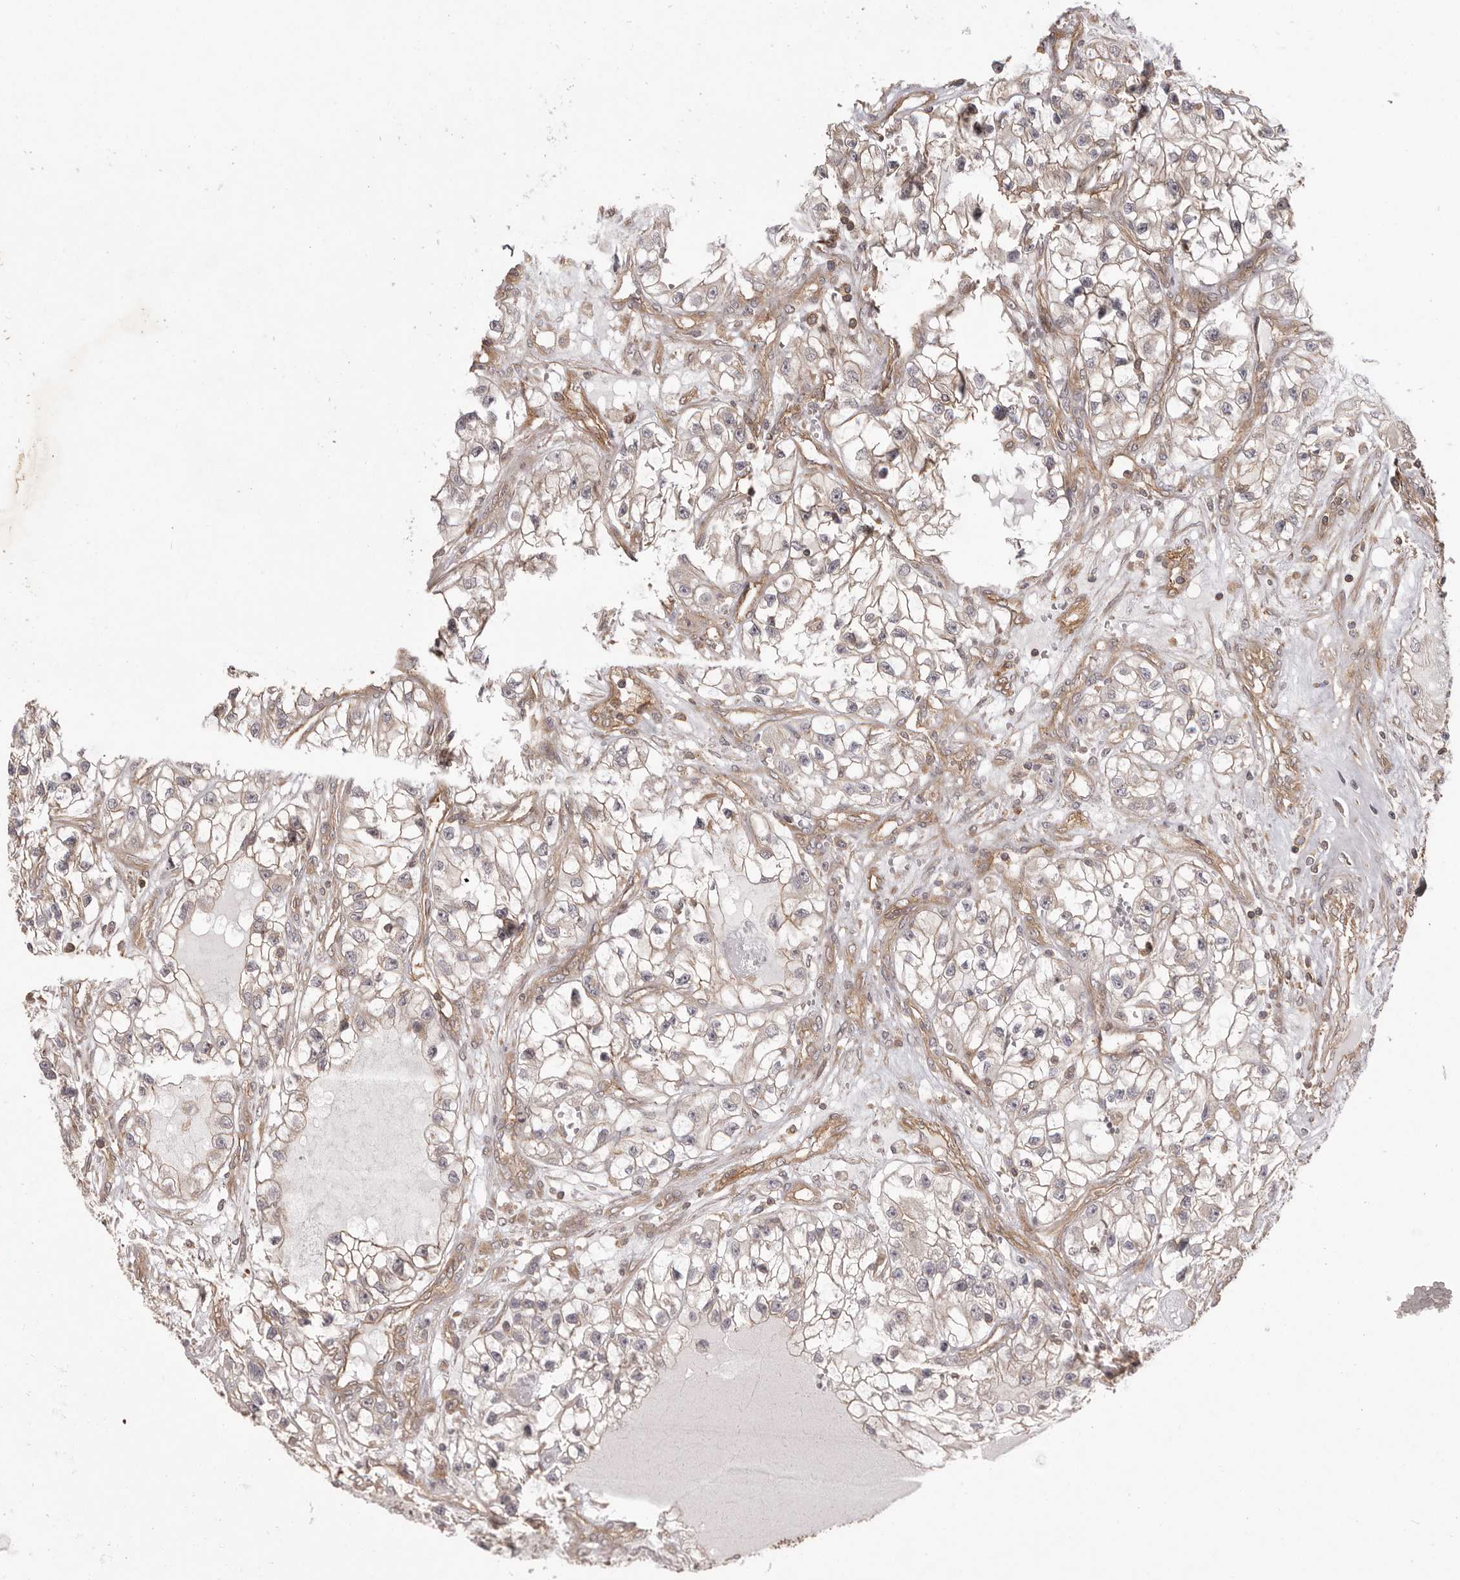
{"staining": {"intensity": "weak", "quantity": "<25%", "location": "cytoplasmic/membranous"}, "tissue": "renal cancer", "cell_type": "Tumor cells", "image_type": "cancer", "snomed": [{"axis": "morphology", "description": "Adenocarcinoma, NOS"}, {"axis": "topography", "description": "Kidney"}], "caption": "An immunohistochemistry image of renal cancer (adenocarcinoma) is shown. There is no staining in tumor cells of renal cancer (adenocarcinoma).", "gene": "NFKBIA", "patient": {"sex": "female", "age": 57}}